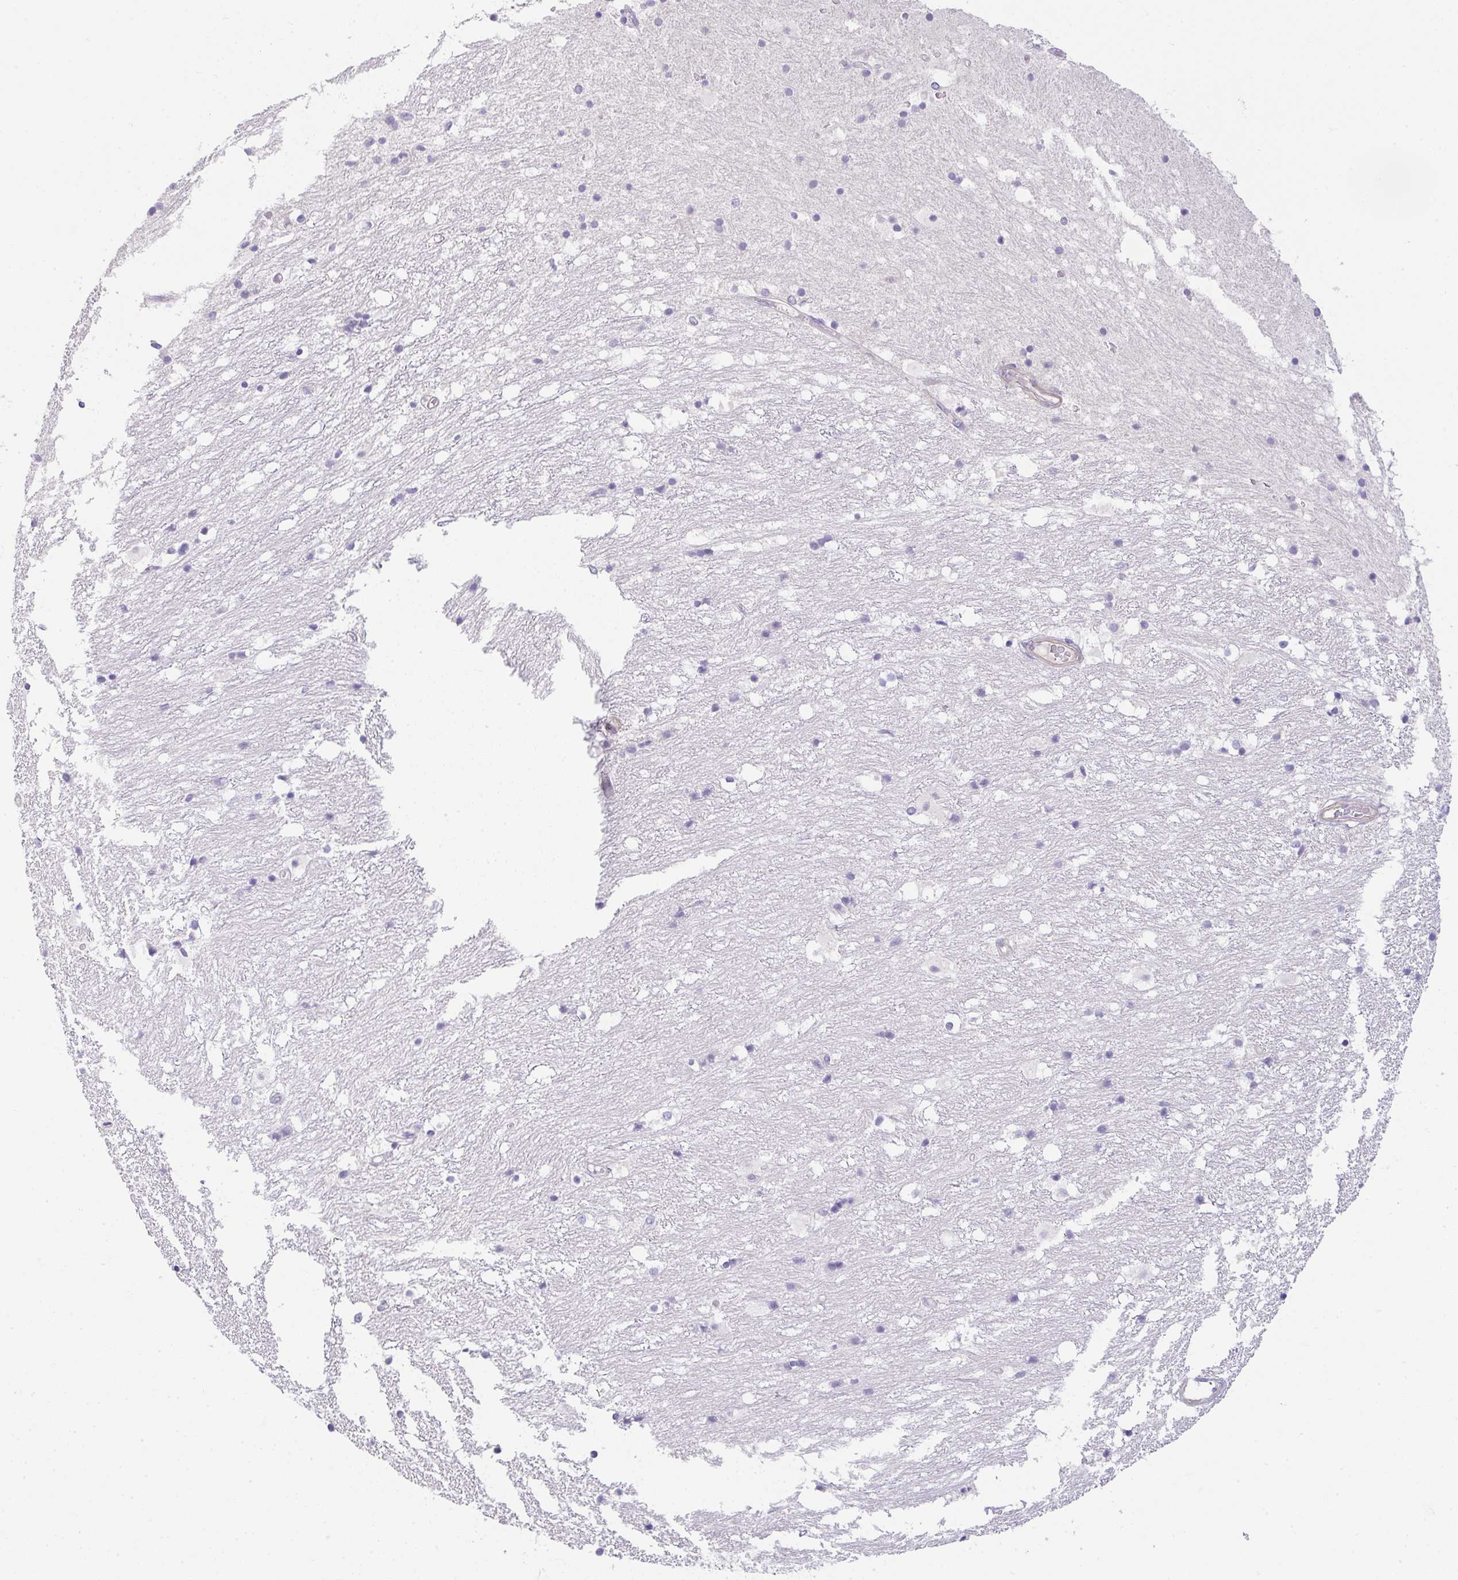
{"staining": {"intensity": "negative", "quantity": "none", "location": "none"}, "tissue": "hippocampus", "cell_type": "Glial cells", "image_type": "normal", "snomed": [{"axis": "morphology", "description": "Normal tissue, NOS"}, {"axis": "topography", "description": "Hippocampus"}], "caption": "Hippocampus was stained to show a protein in brown. There is no significant positivity in glial cells. Nuclei are stained in blue.", "gene": "FILIP1", "patient": {"sex": "female", "age": 52}}